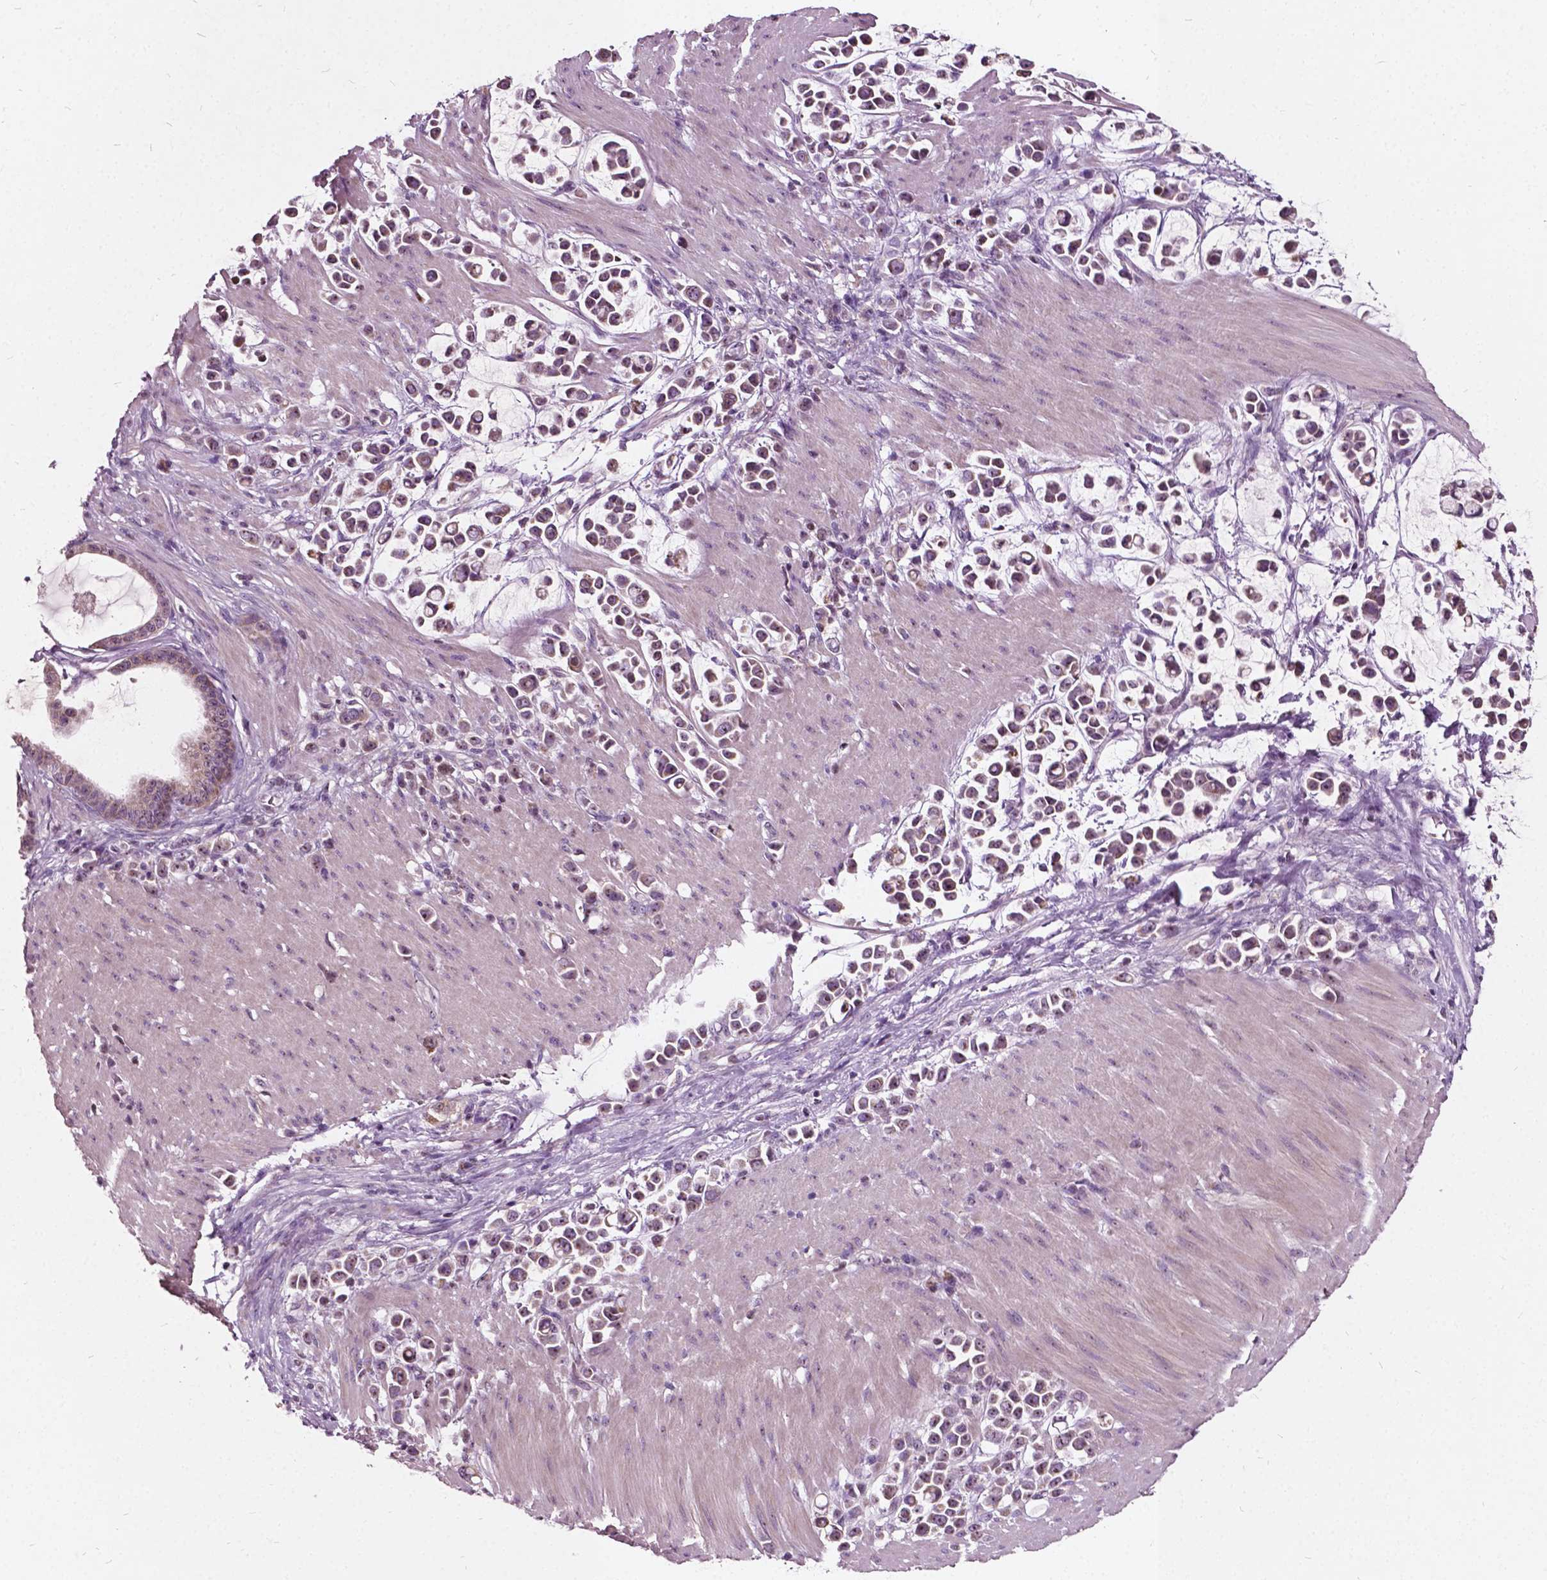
{"staining": {"intensity": "weak", "quantity": ">75%", "location": "cytoplasmic/membranous,nuclear"}, "tissue": "stomach cancer", "cell_type": "Tumor cells", "image_type": "cancer", "snomed": [{"axis": "morphology", "description": "Adenocarcinoma, NOS"}, {"axis": "topography", "description": "Stomach"}], "caption": "Tumor cells reveal low levels of weak cytoplasmic/membranous and nuclear staining in about >75% of cells in adenocarcinoma (stomach). (Stains: DAB (3,3'-diaminobenzidine) in brown, nuclei in blue, Microscopy: brightfield microscopy at high magnification).", "gene": "ODF3L2", "patient": {"sex": "male", "age": 82}}